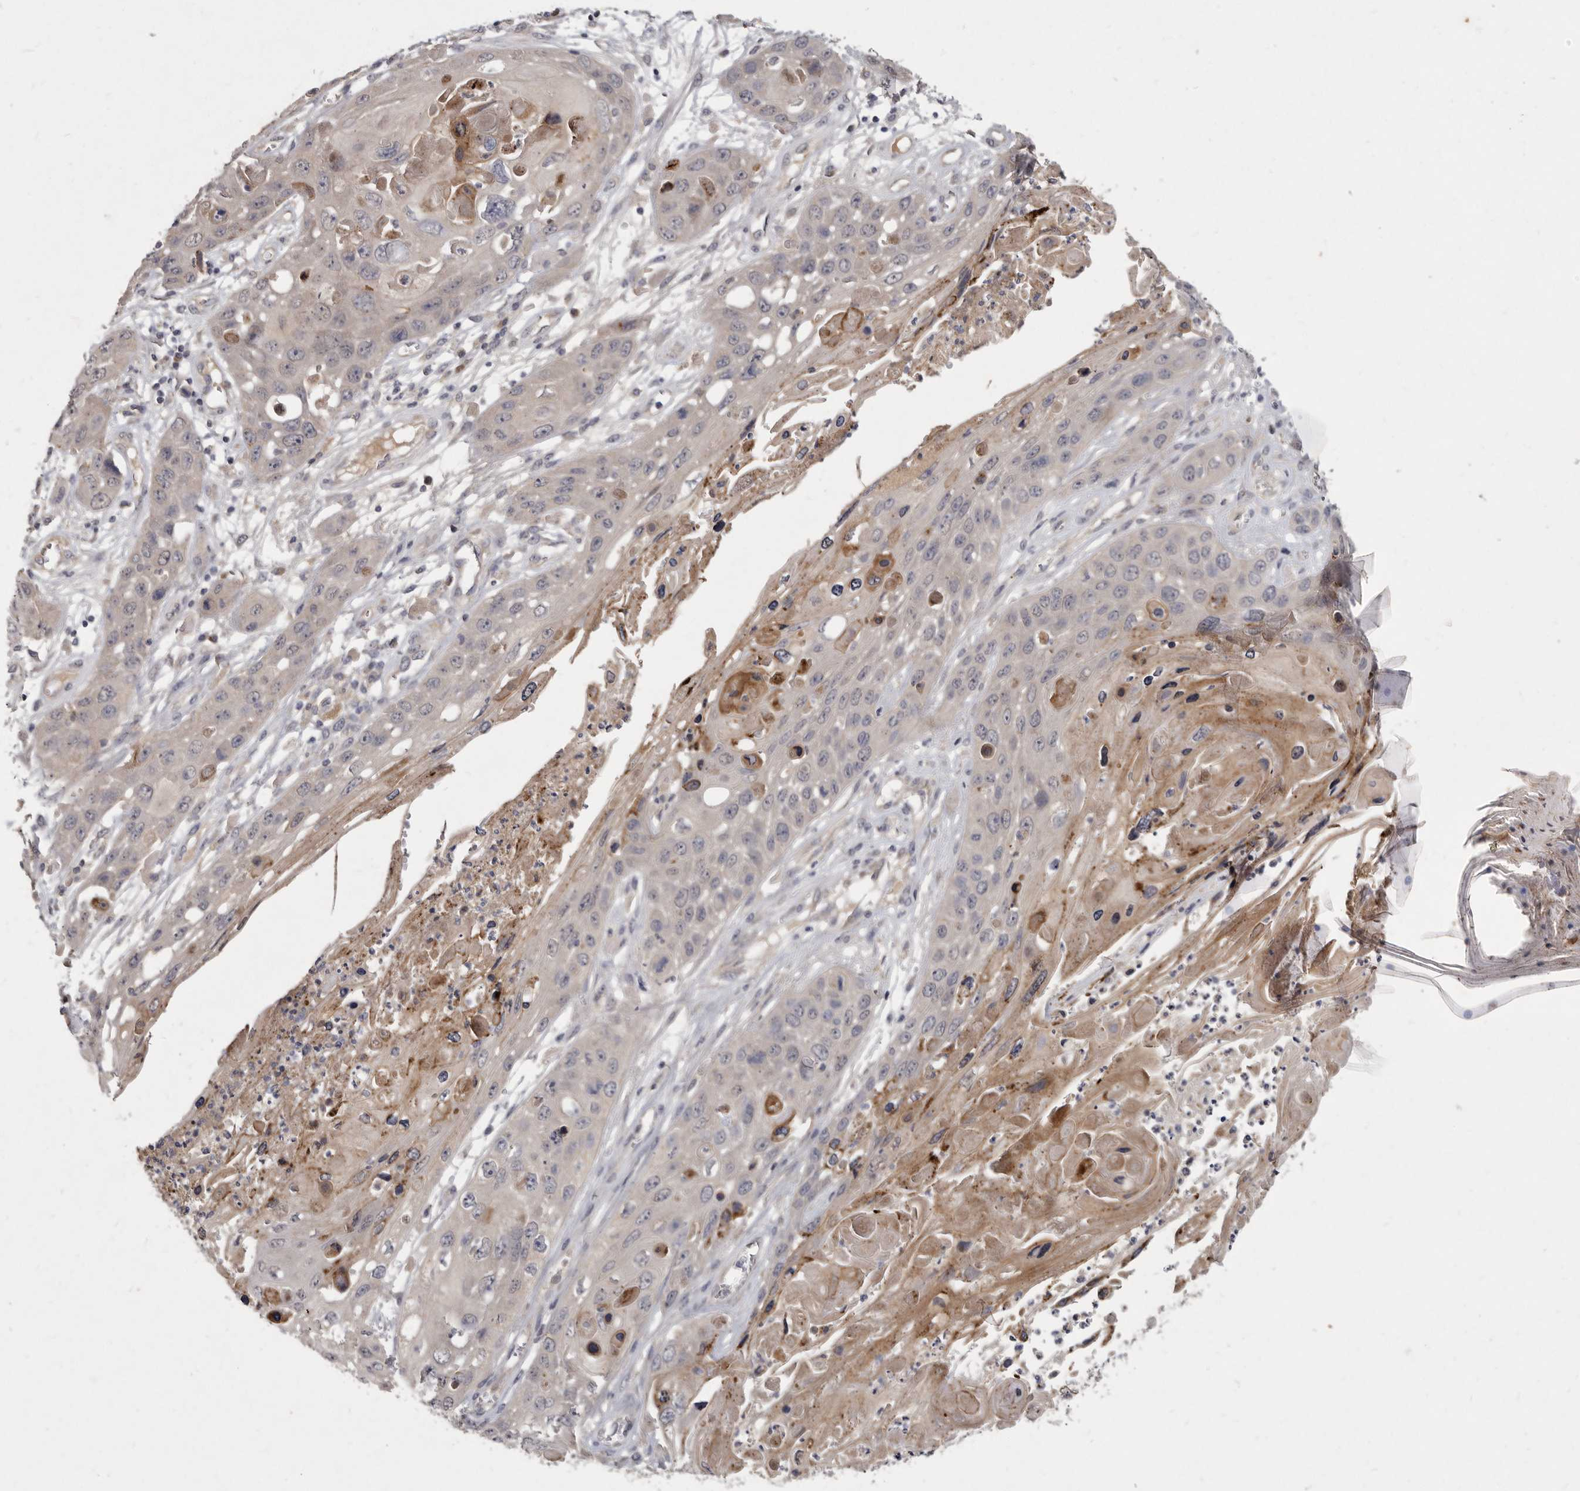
{"staining": {"intensity": "moderate", "quantity": "<25%", "location": "cytoplasmic/membranous"}, "tissue": "skin cancer", "cell_type": "Tumor cells", "image_type": "cancer", "snomed": [{"axis": "morphology", "description": "Squamous cell carcinoma, NOS"}, {"axis": "topography", "description": "Skin"}], "caption": "Skin squamous cell carcinoma stained with a protein marker demonstrates moderate staining in tumor cells.", "gene": "SLC22A1", "patient": {"sex": "male", "age": 55}}